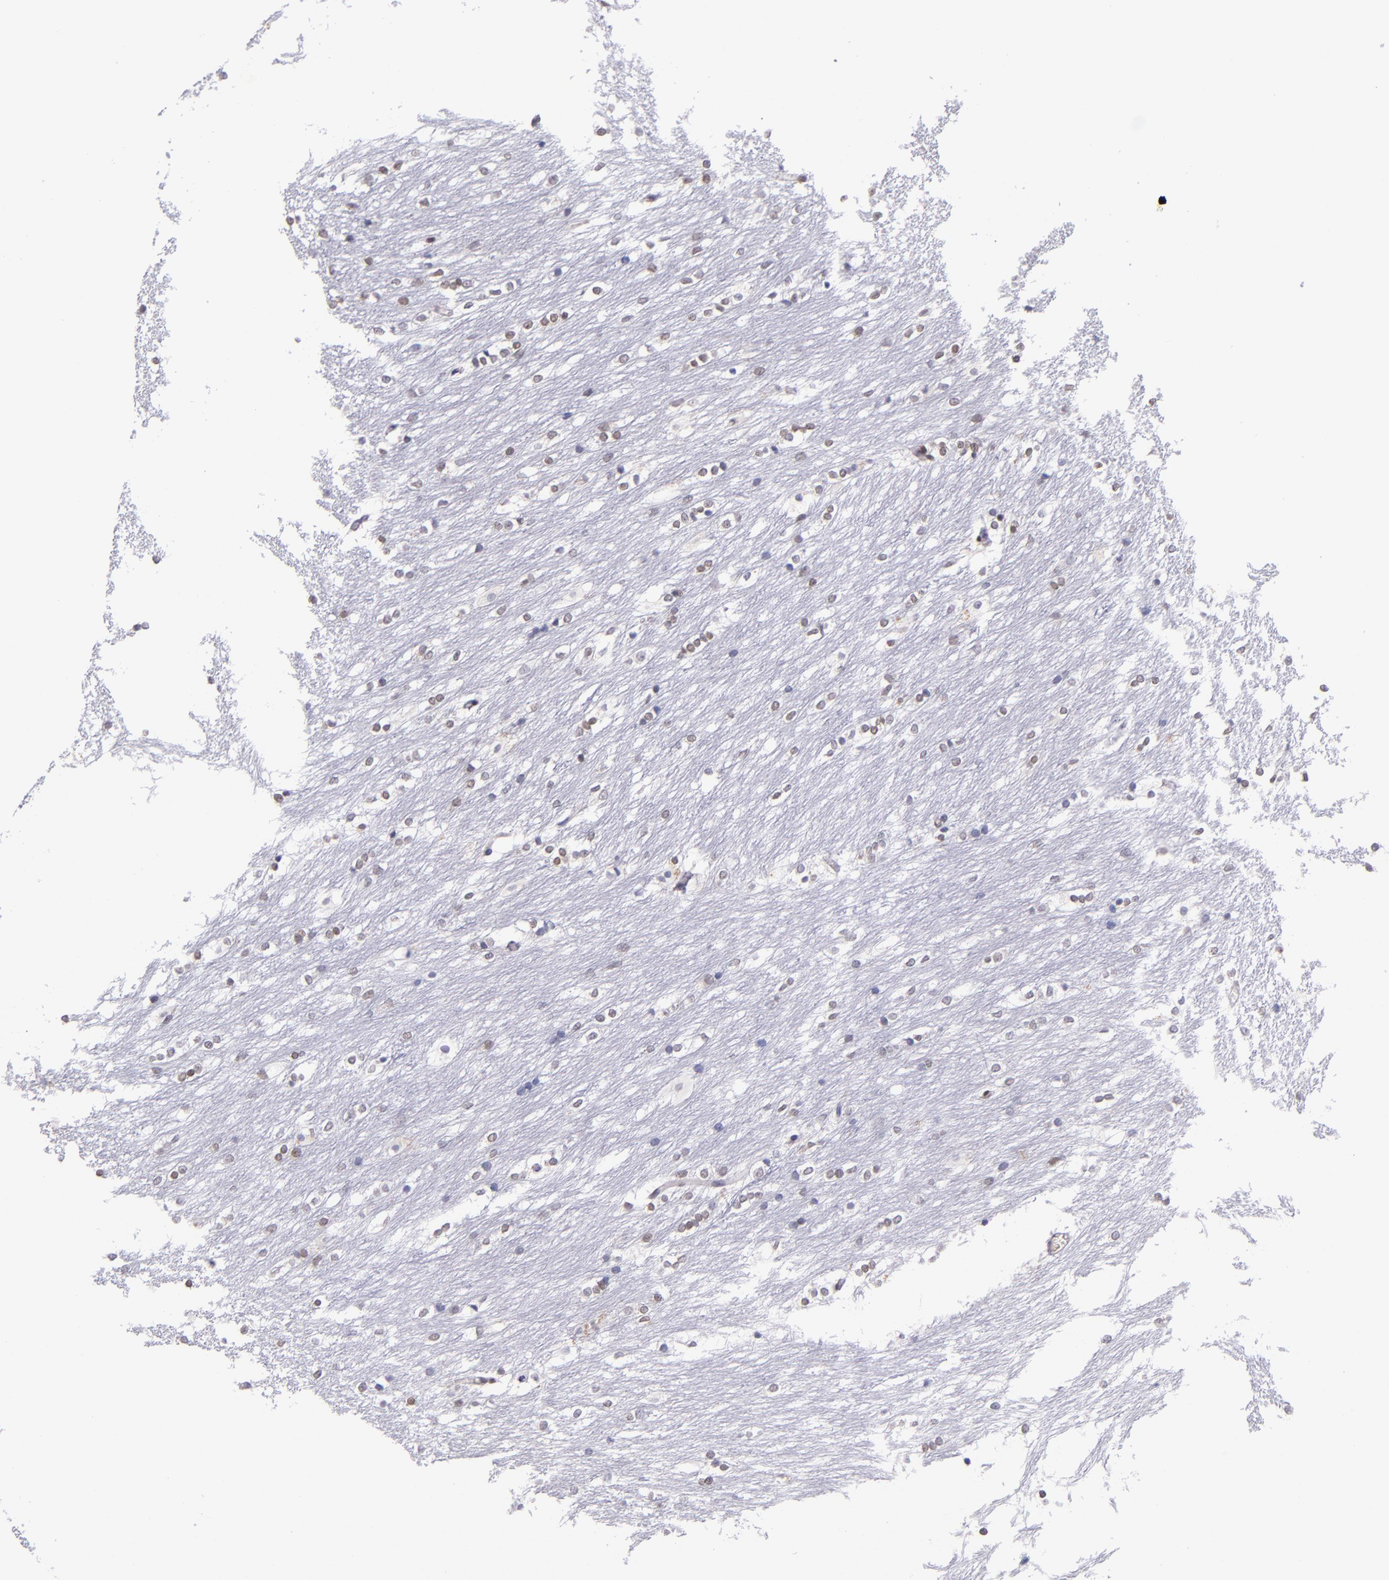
{"staining": {"intensity": "negative", "quantity": "none", "location": "none"}, "tissue": "caudate", "cell_type": "Glial cells", "image_type": "normal", "snomed": [{"axis": "morphology", "description": "Normal tissue, NOS"}, {"axis": "topography", "description": "Lateral ventricle wall"}], "caption": "A high-resolution micrograph shows IHC staining of normal caudate, which reveals no significant expression in glial cells.", "gene": "MGMT", "patient": {"sex": "female", "age": 19}}